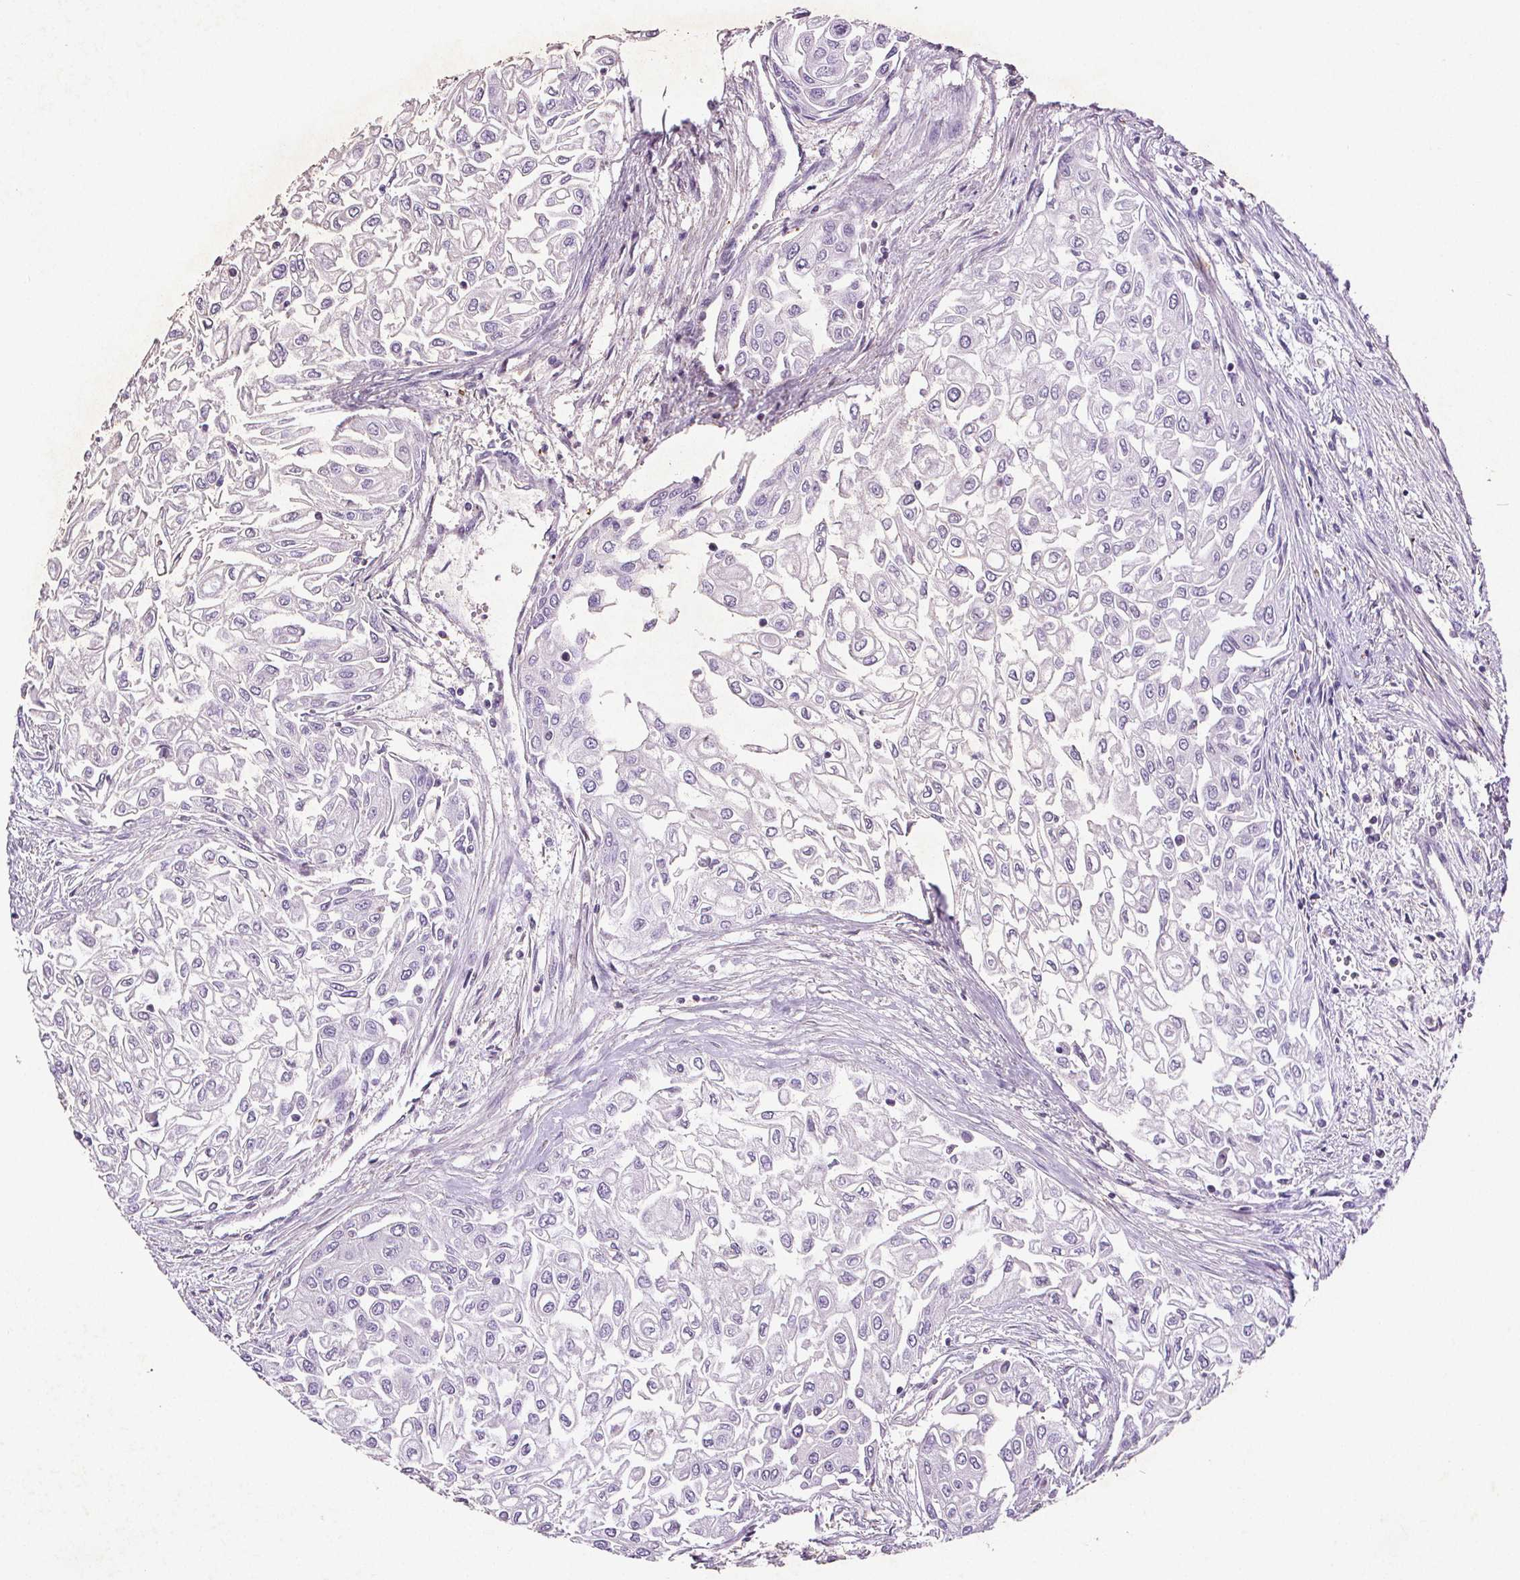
{"staining": {"intensity": "negative", "quantity": "none", "location": "none"}, "tissue": "urothelial cancer", "cell_type": "Tumor cells", "image_type": "cancer", "snomed": [{"axis": "morphology", "description": "Urothelial carcinoma, High grade"}, {"axis": "topography", "description": "Urinary bladder"}], "caption": "Tumor cells show no significant expression in urothelial cancer. (DAB IHC, high magnification).", "gene": "C19orf84", "patient": {"sex": "male", "age": 62}}